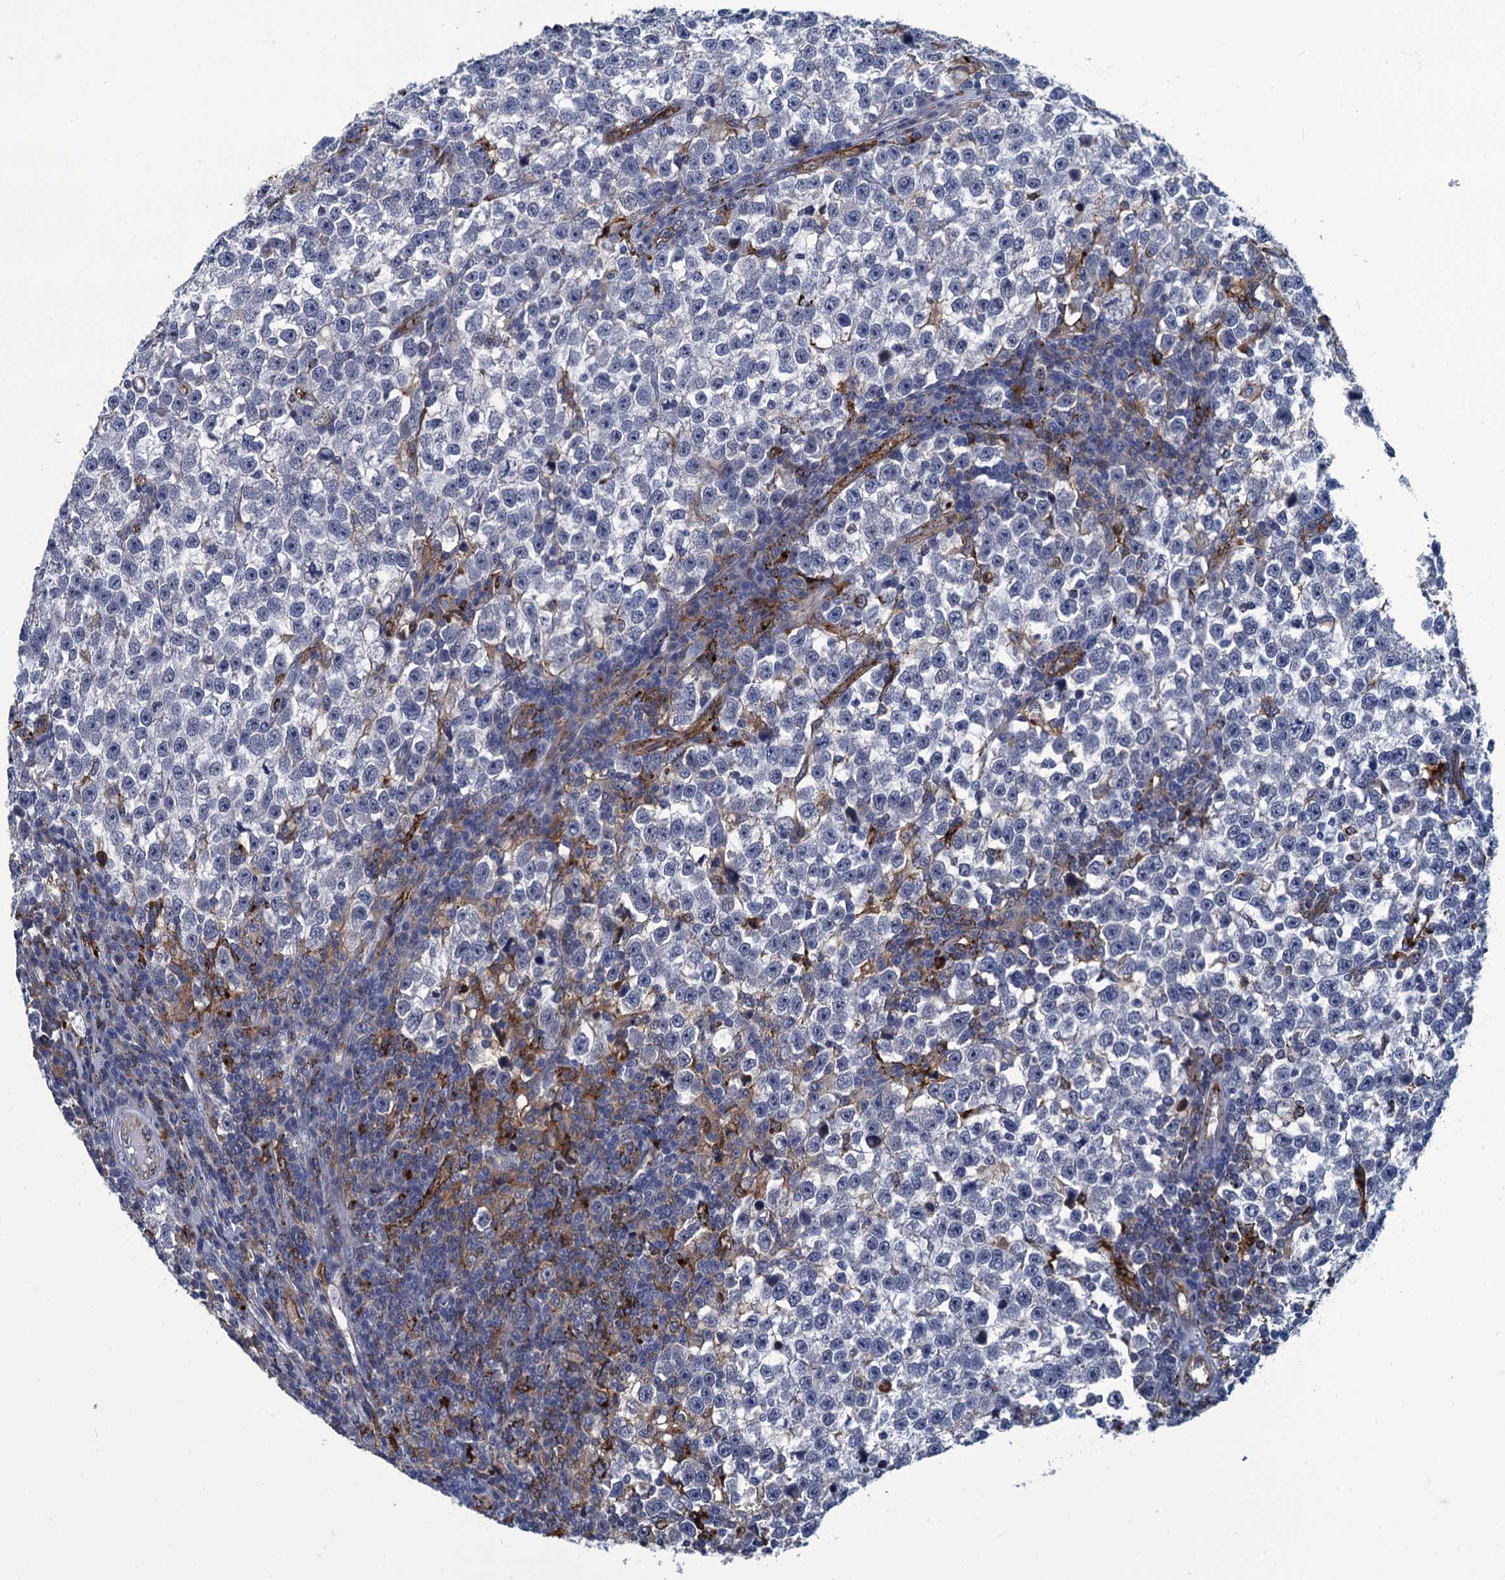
{"staining": {"intensity": "negative", "quantity": "none", "location": "none"}, "tissue": "testis cancer", "cell_type": "Tumor cells", "image_type": "cancer", "snomed": [{"axis": "morphology", "description": "Normal tissue, NOS"}, {"axis": "morphology", "description": "Seminoma, NOS"}, {"axis": "topography", "description": "Testis"}], "caption": "High power microscopy photomicrograph of an IHC histopathology image of testis cancer (seminoma), revealing no significant positivity in tumor cells.", "gene": "DNHD1", "patient": {"sex": "male", "age": 43}}